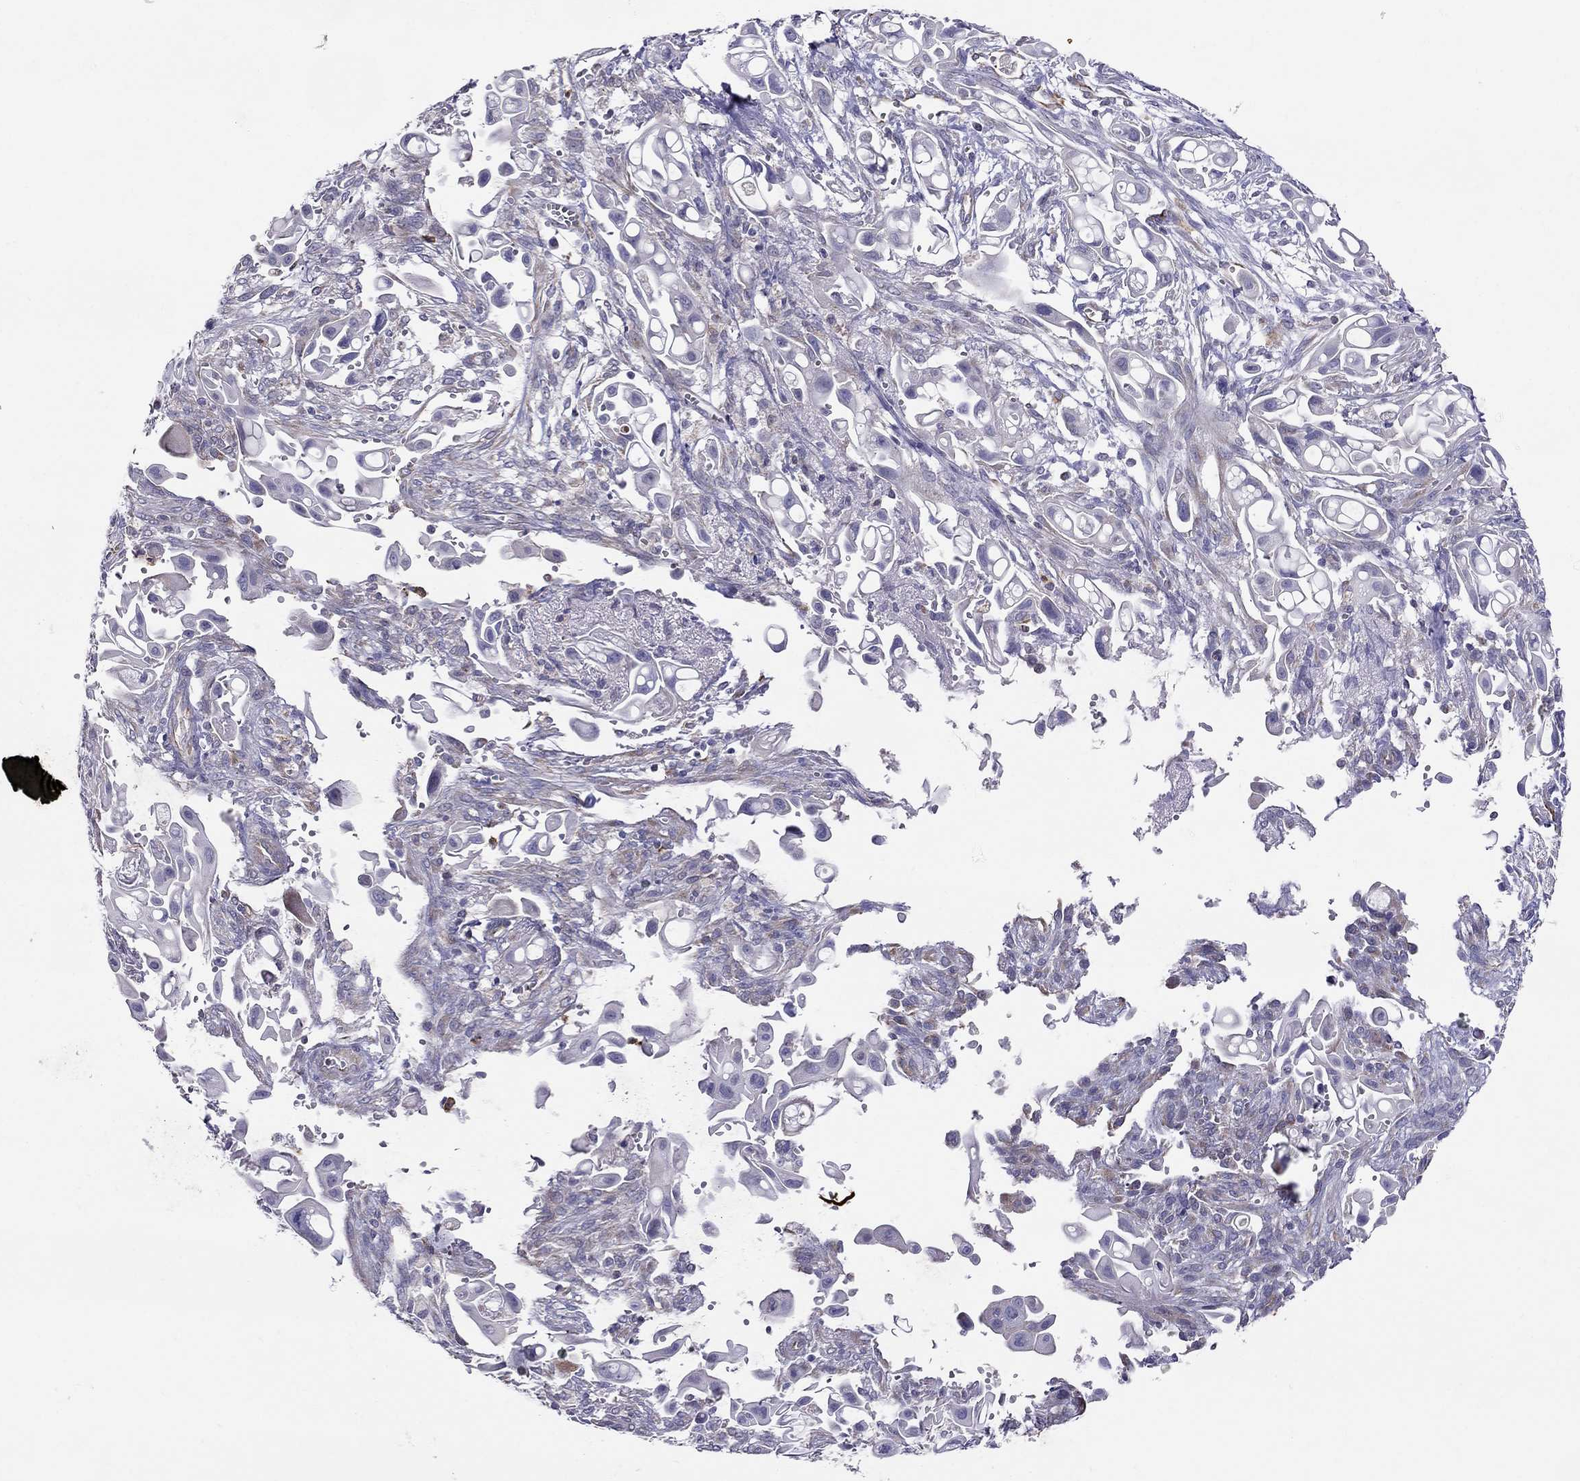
{"staining": {"intensity": "negative", "quantity": "none", "location": "none"}, "tissue": "pancreatic cancer", "cell_type": "Tumor cells", "image_type": "cancer", "snomed": [{"axis": "morphology", "description": "Adenocarcinoma, NOS"}, {"axis": "topography", "description": "Pancreas"}], "caption": "Tumor cells are negative for brown protein staining in pancreatic adenocarcinoma. (DAB immunohistochemistry (IHC) visualized using brightfield microscopy, high magnification).", "gene": "SPINT4", "patient": {"sex": "male", "age": 50}}